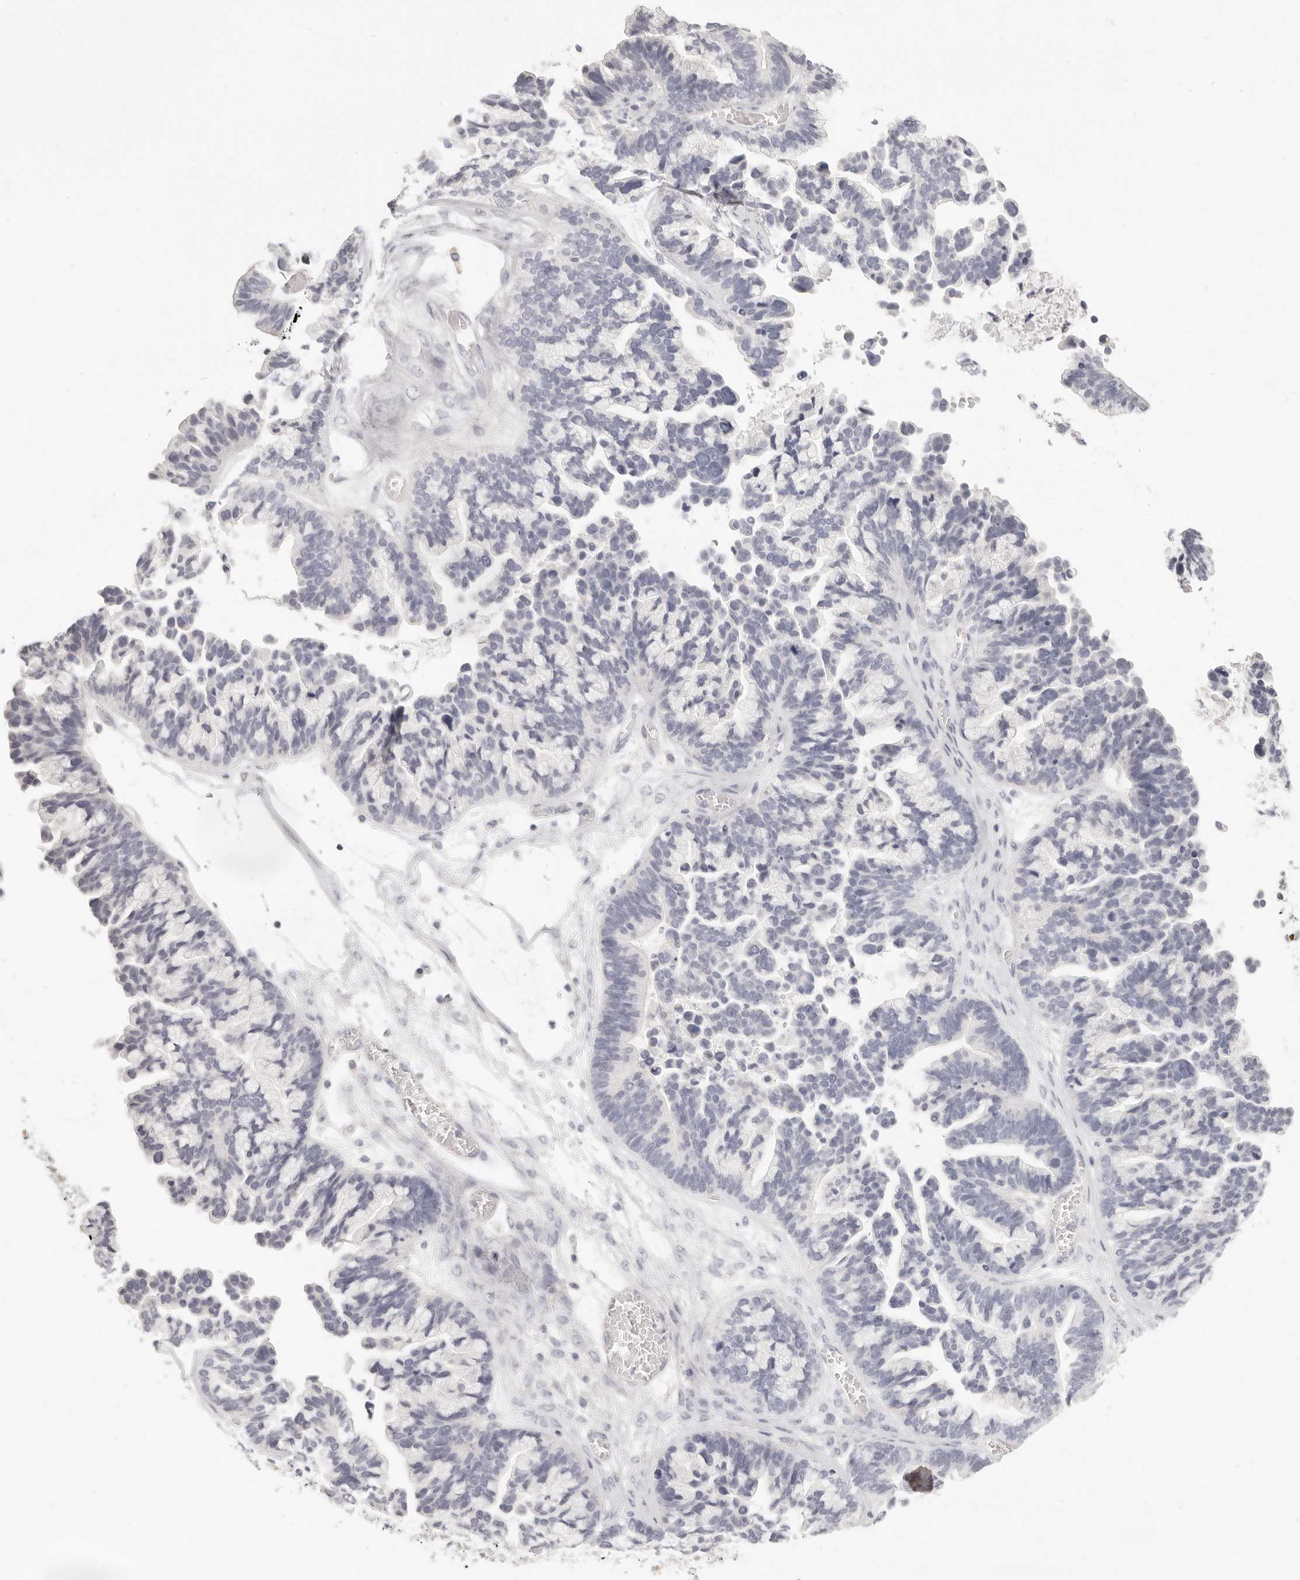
{"staining": {"intensity": "negative", "quantity": "none", "location": "none"}, "tissue": "ovarian cancer", "cell_type": "Tumor cells", "image_type": "cancer", "snomed": [{"axis": "morphology", "description": "Cystadenocarcinoma, serous, NOS"}, {"axis": "topography", "description": "Ovary"}], "caption": "The immunohistochemistry (IHC) micrograph has no significant positivity in tumor cells of serous cystadenocarcinoma (ovarian) tissue.", "gene": "FABP1", "patient": {"sex": "female", "age": 56}}